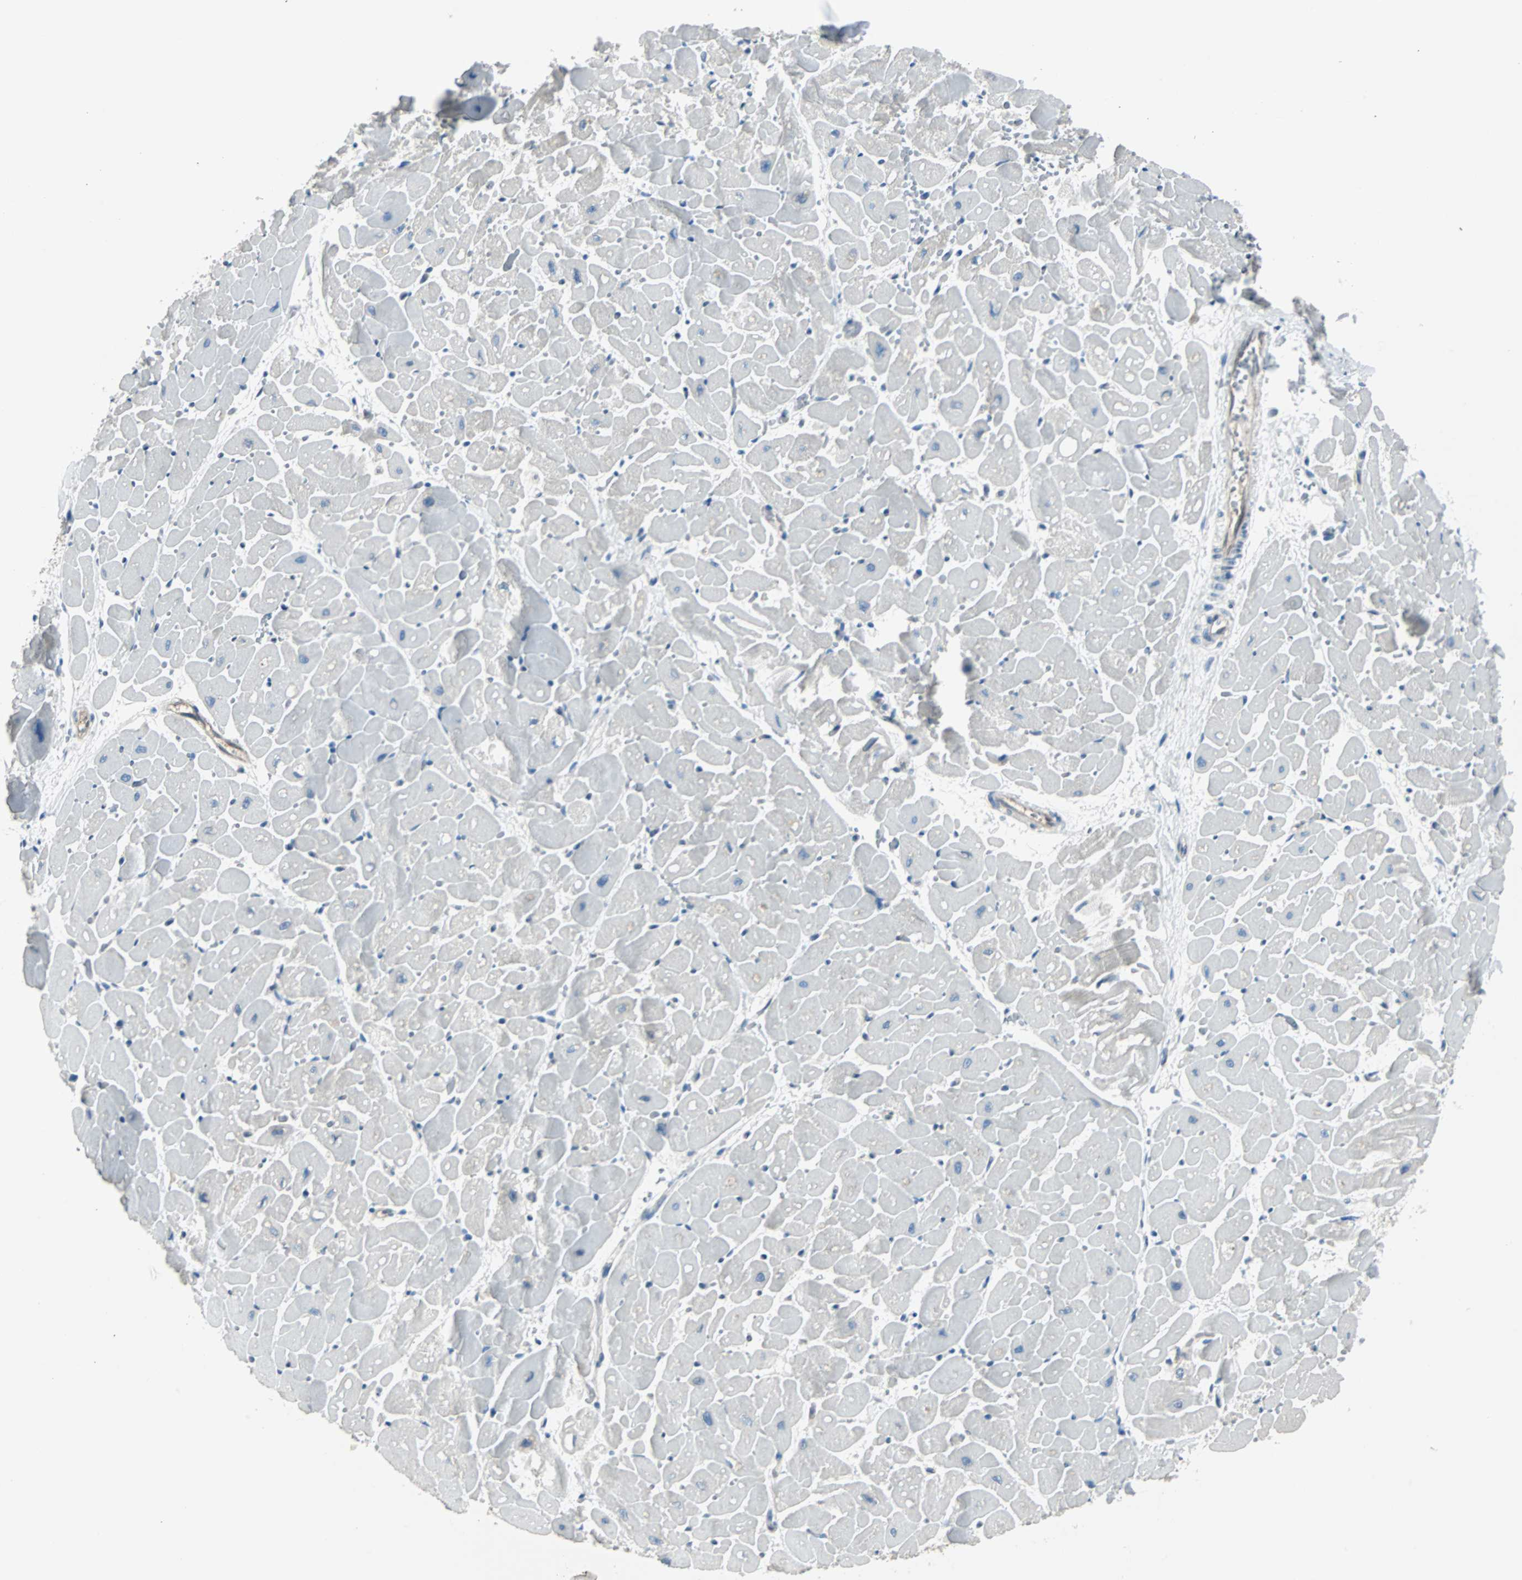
{"staining": {"intensity": "negative", "quantity": "none", "location": "none"}, "tissue": "heart muscle", "cell_type": "Cardiomyocytes", "image_type": "normal", "snomed": [{"axis": "morphology", "description": "Normal tissue, NOS"}, {"axis": "topography", "description": "Heart"}], "caption": "The histopathology image exhibits no significant staining in cardiomyocytes of heart muscle.", "gene": "SWAP70", "patient": {"sex": "female", "age": 19}}